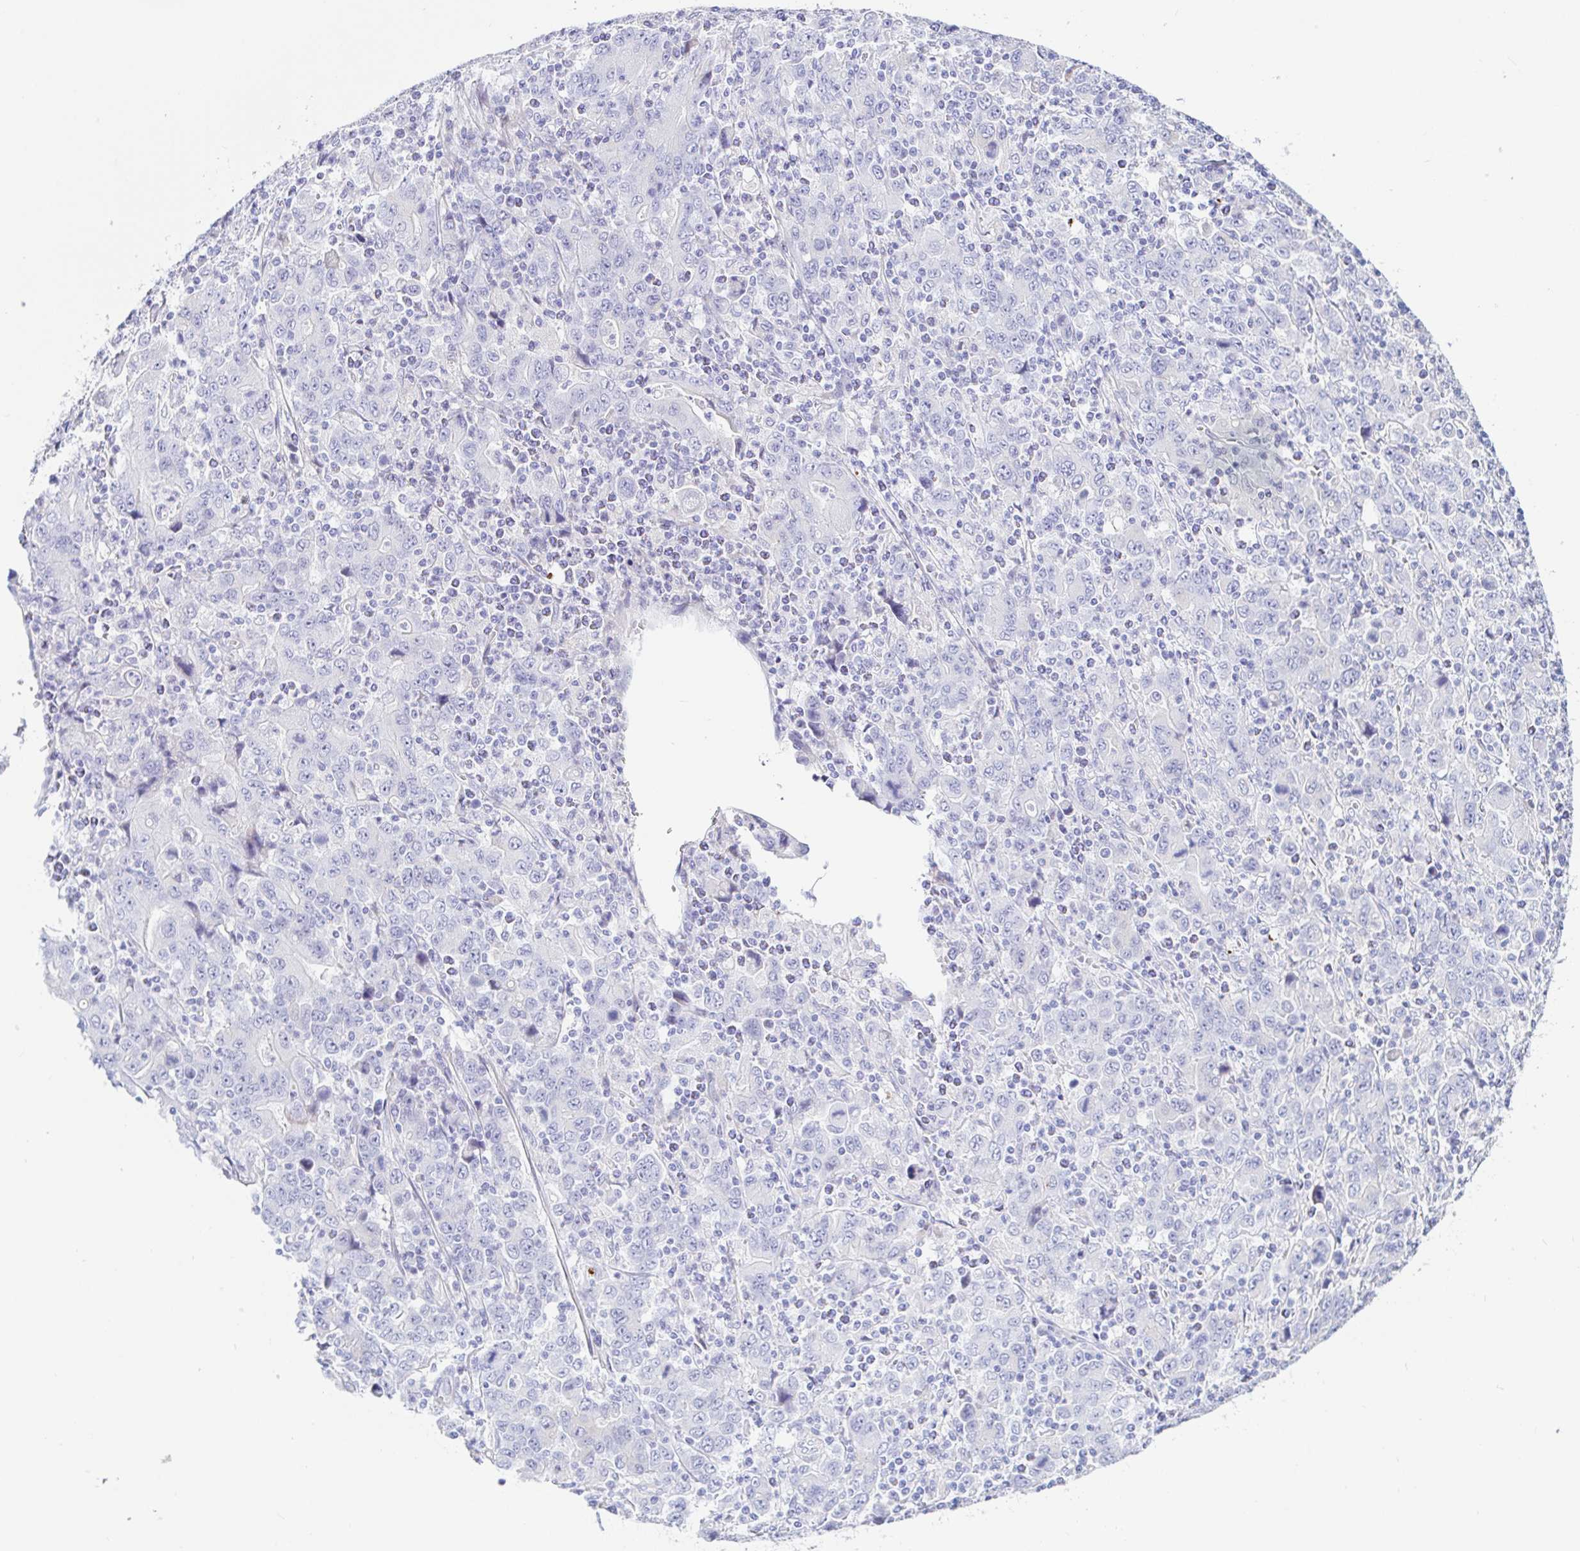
{"staining": {"intensity": "negative", "quantity": "none", "location": "none"}, "tissue": "stomach cancer", "cell_type": "Tumor cells", "image_type": "cancer", "snomed": [{"axis": "morphology", "description": "Adenocarcinoma, NOS"}, {"axis": "topography", "description": "Stomach, upper"}], "caption": "Image shows no significant protein positivity in tumor cells of adenocarcinoma (stomach).", "gene": "PINLYP", "patient": {"sex": "male", "age": 69}}